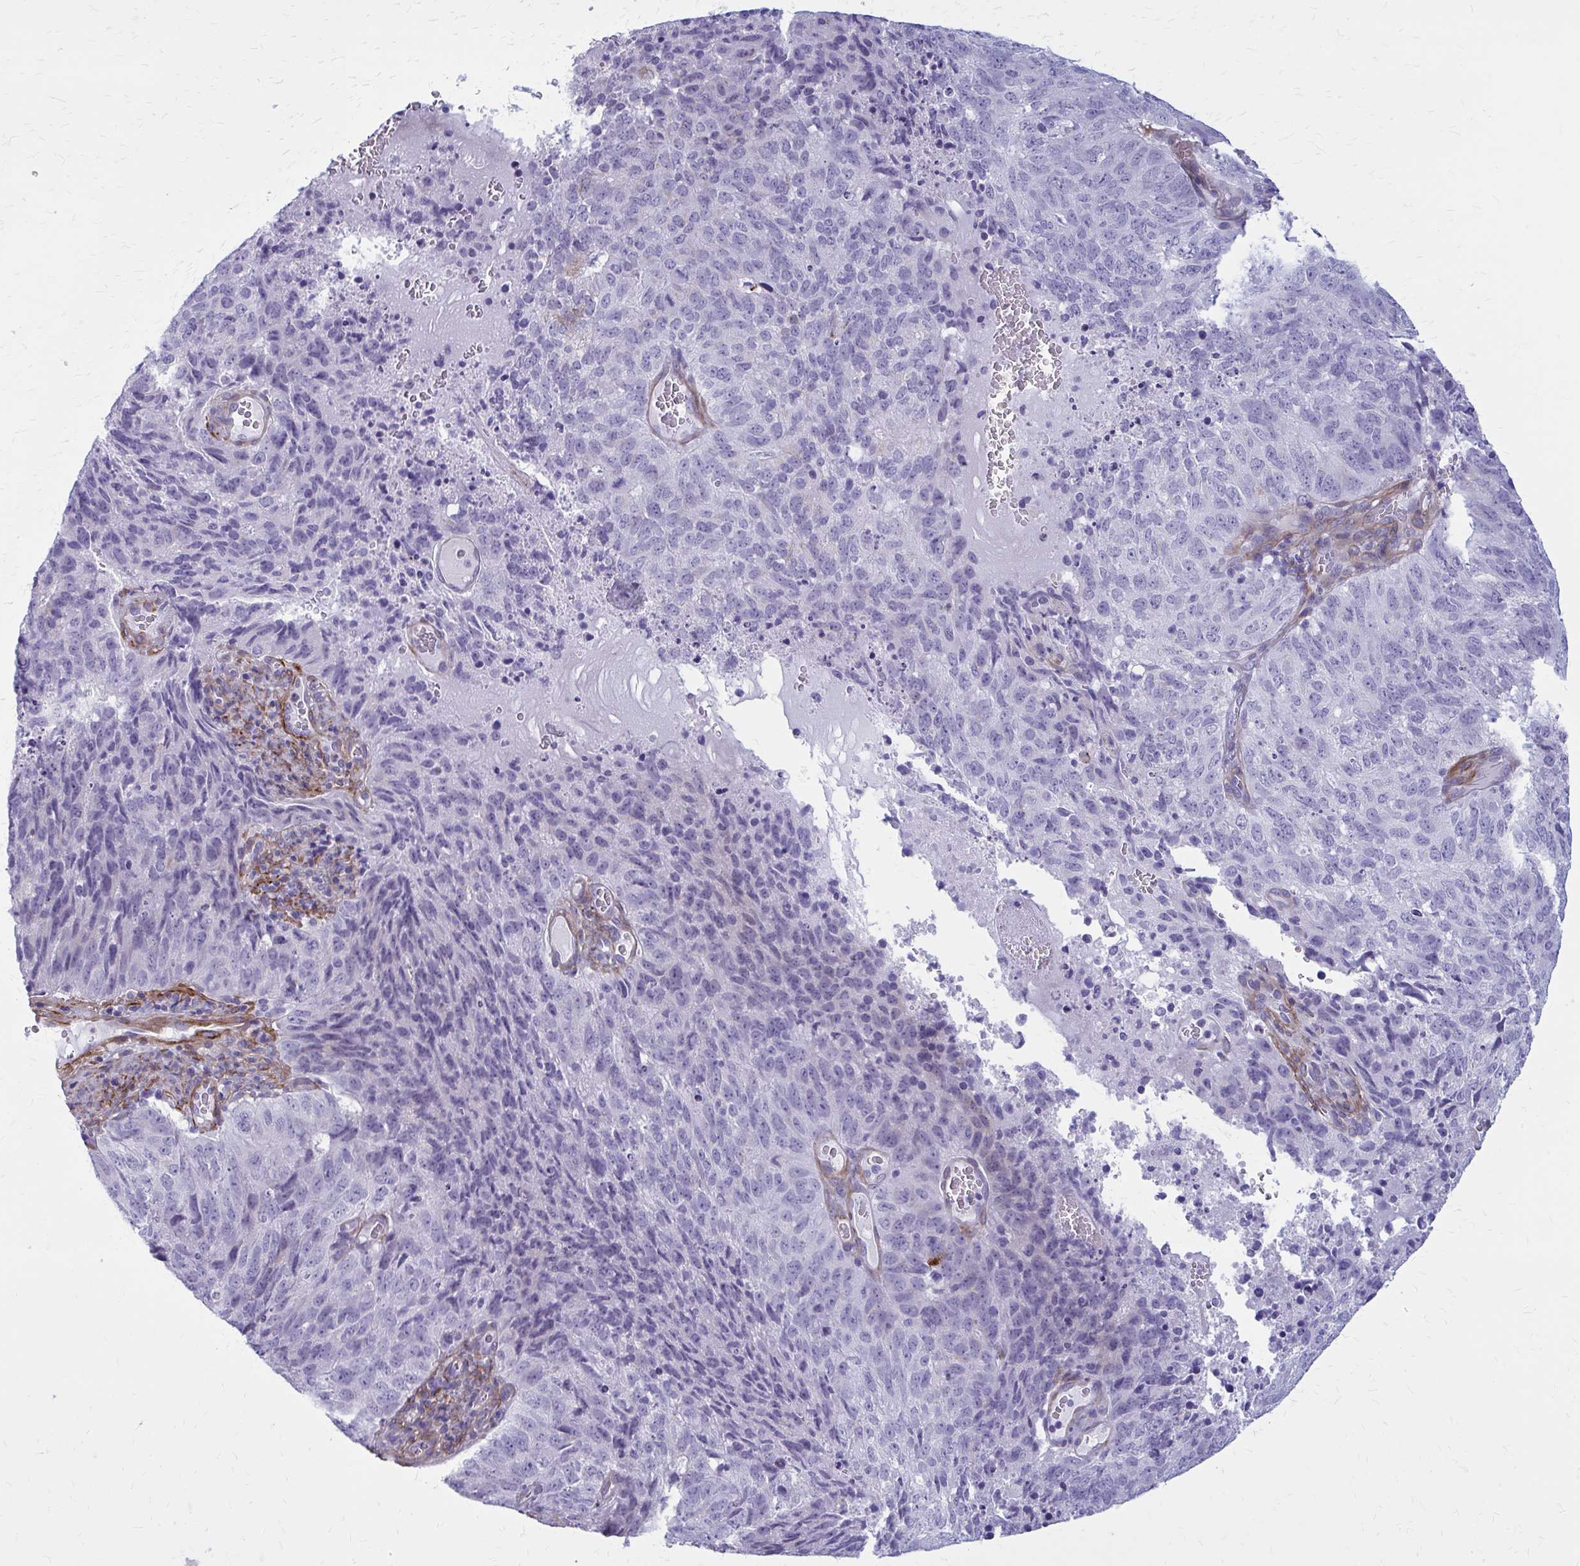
{"staining": {"intensity": "negative", "quantity": "none", "location": "none"}, "tissue": "cervical cancer", "cell_type": "Tumor cells", "image_type": "cancer", "snomed": [{"axis": "morphology", "description": "Adenocarcinoma, NOS"}, {"axis": "topography", "description": "Cervix"}], "caption": "The image shows no staining of tumor cells in cervical cancer.", "gene": "AKAP12", "patient": {"sex": "female", "age": 38}}